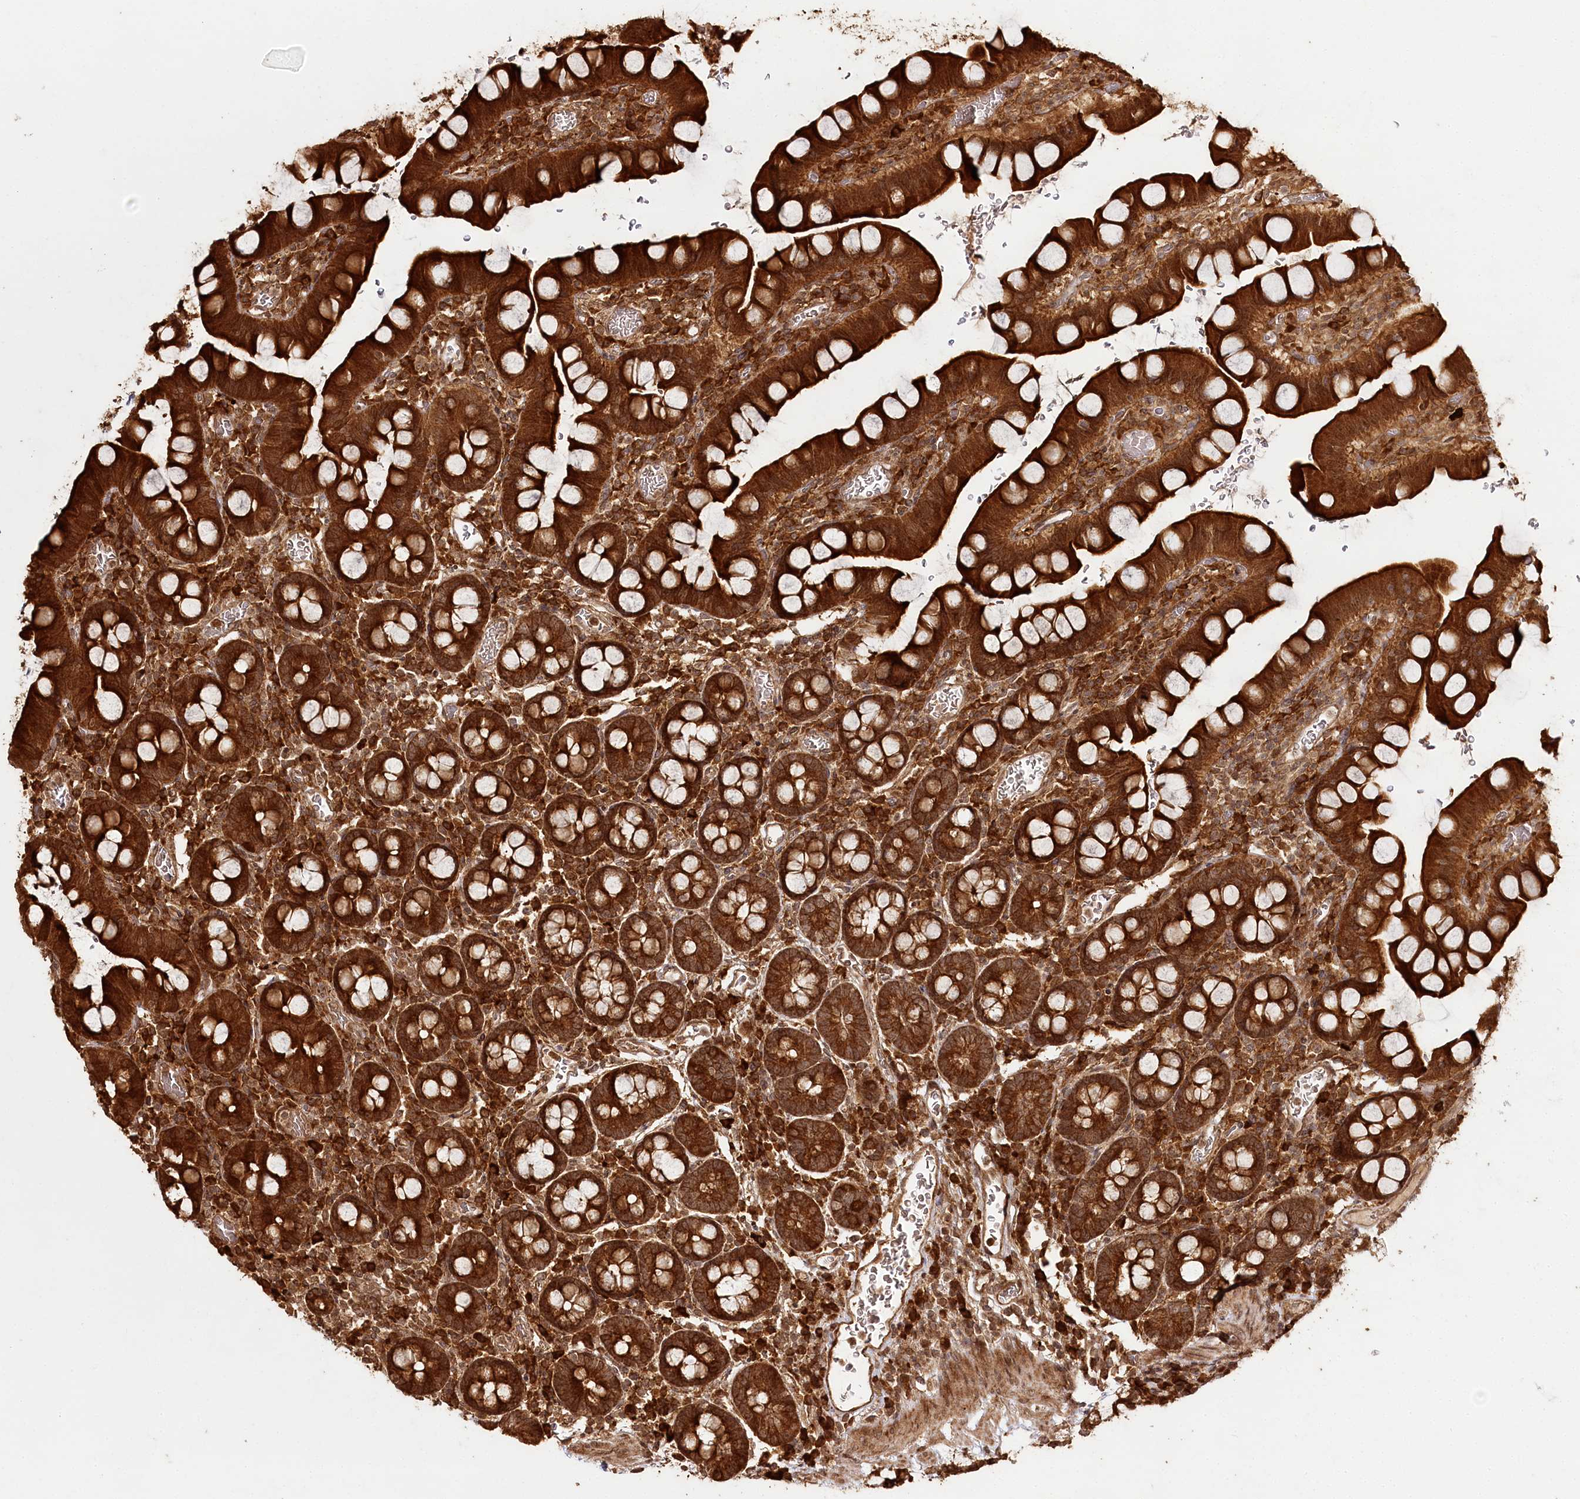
{"staining": {"intensity": "strong", "quantity": ">75%", "location": "cytoplasmic/membranous,nuclear"}, "tissue": "small intestine", "cell_type": "Glandular cells", "image_type": "normal", "snomed": [{"axis": "morphology", "description": "Normal tissue, NOS"}, {"axis": "topography", "description": "Stomach, upper"}, {"axis": "topography", "description": "Stomach, lower"}, {"axis": "topography", "description": "Small intestine"}], "caption": "Protein staining displays strong cytoplasmic/membranous,nuclear staining in approximately >75% of glandular cells in benign small intestine.", "gene": "ULK2", "patient": {"sex": "male", "age": 68}}